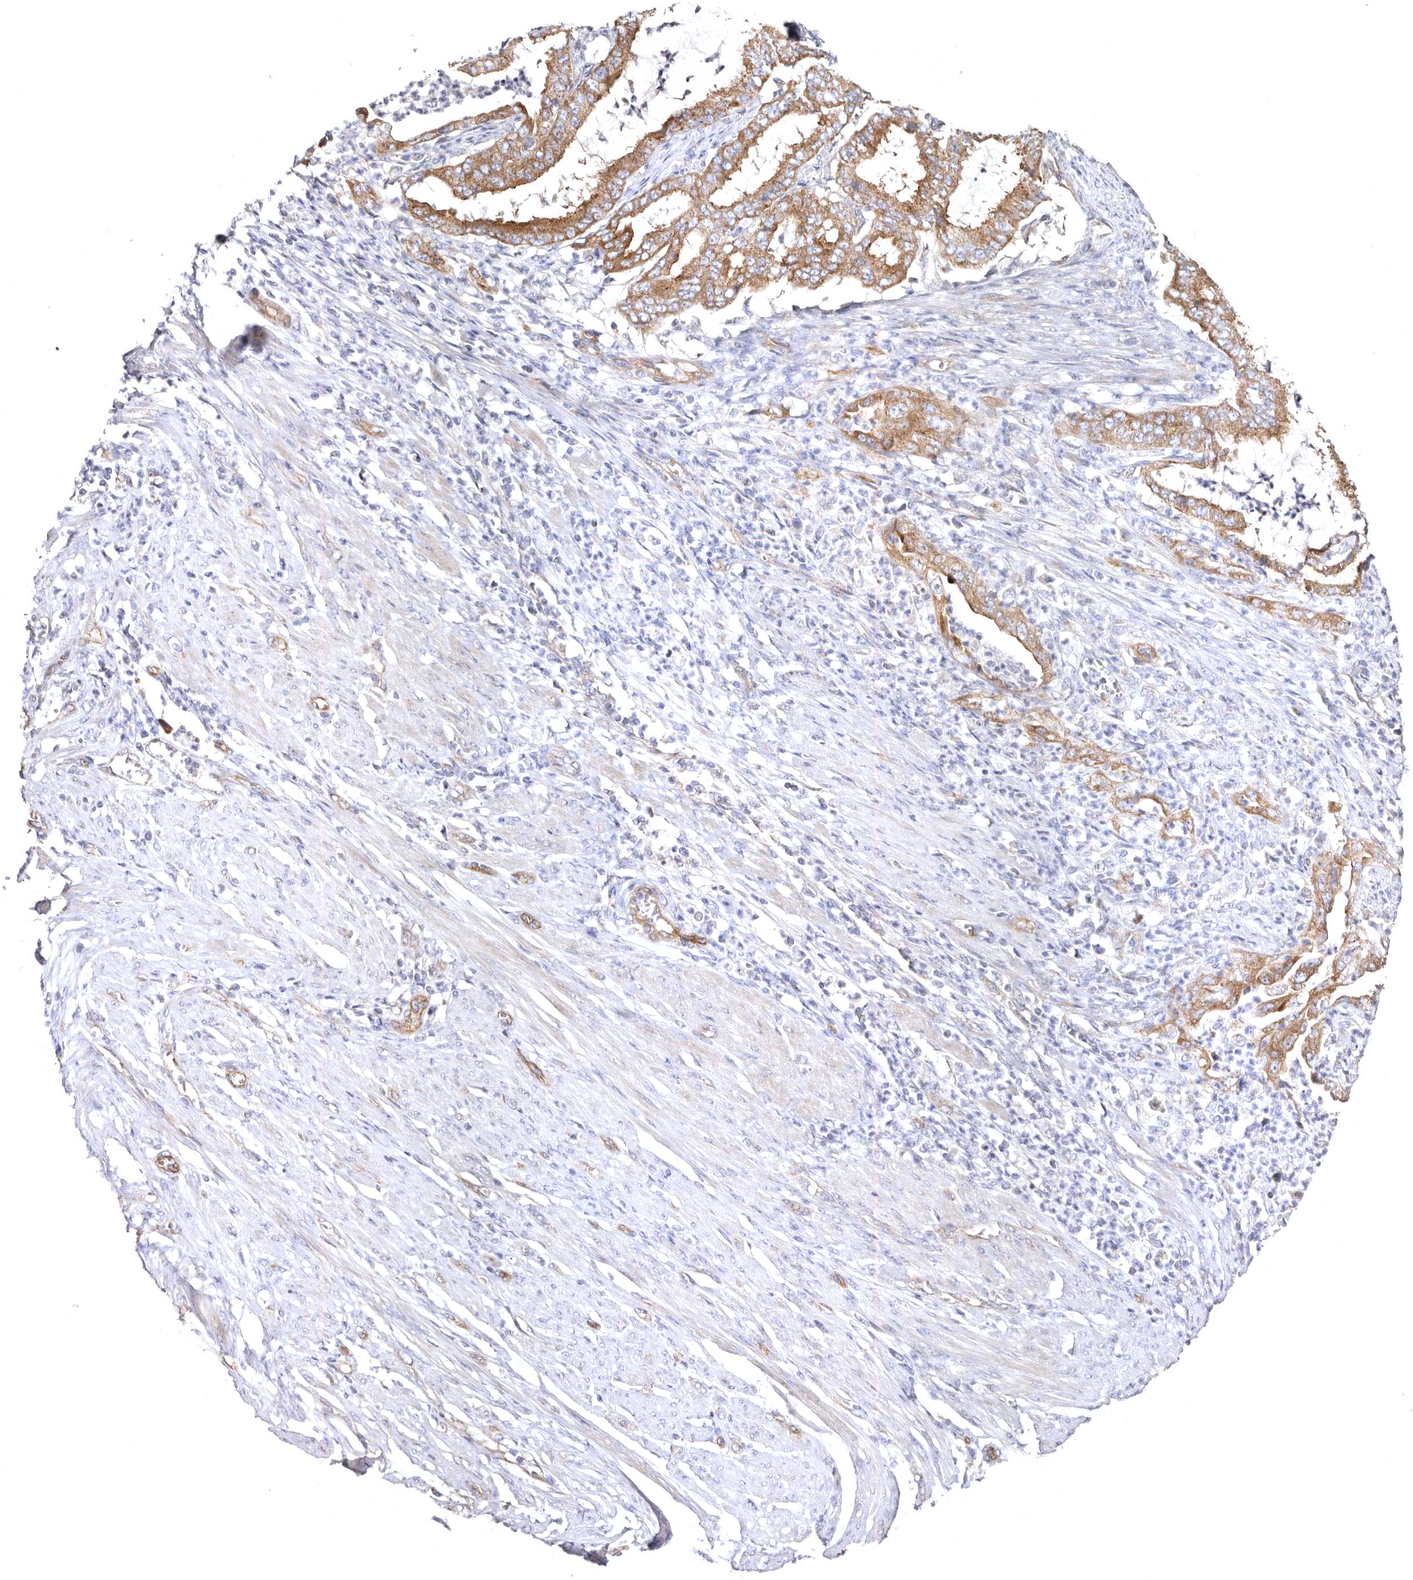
{"staining": {"intensity": "moderate", "quantity": ">75%", "location": "cytoplasmic/membranous"}, "tissue": "endometrial cancer", "cell_type": "Tumor cells", "image_type": "cancer", "snomed": [{"axis": "morphology", "description": "Adenocarcinoma, NOS"}, {"axis": "topography", "description": "Endometrium"}], "caption": "Immunohistochemistry staining of endometrial cancer, which shows medium levels of moderate cytoplasmic/membranous staining in about >75% of tumor cells indicating moderate cytoplasmic/membranous protein staining. The staining was performed using DAB (3,3'-diaminobenzidine) (brown) for protein detection and nuclei were counterstained in hematoxylin (blue).", "gene": "BAIAP2L1", "patient": {"sex": "female", "age": 51}}